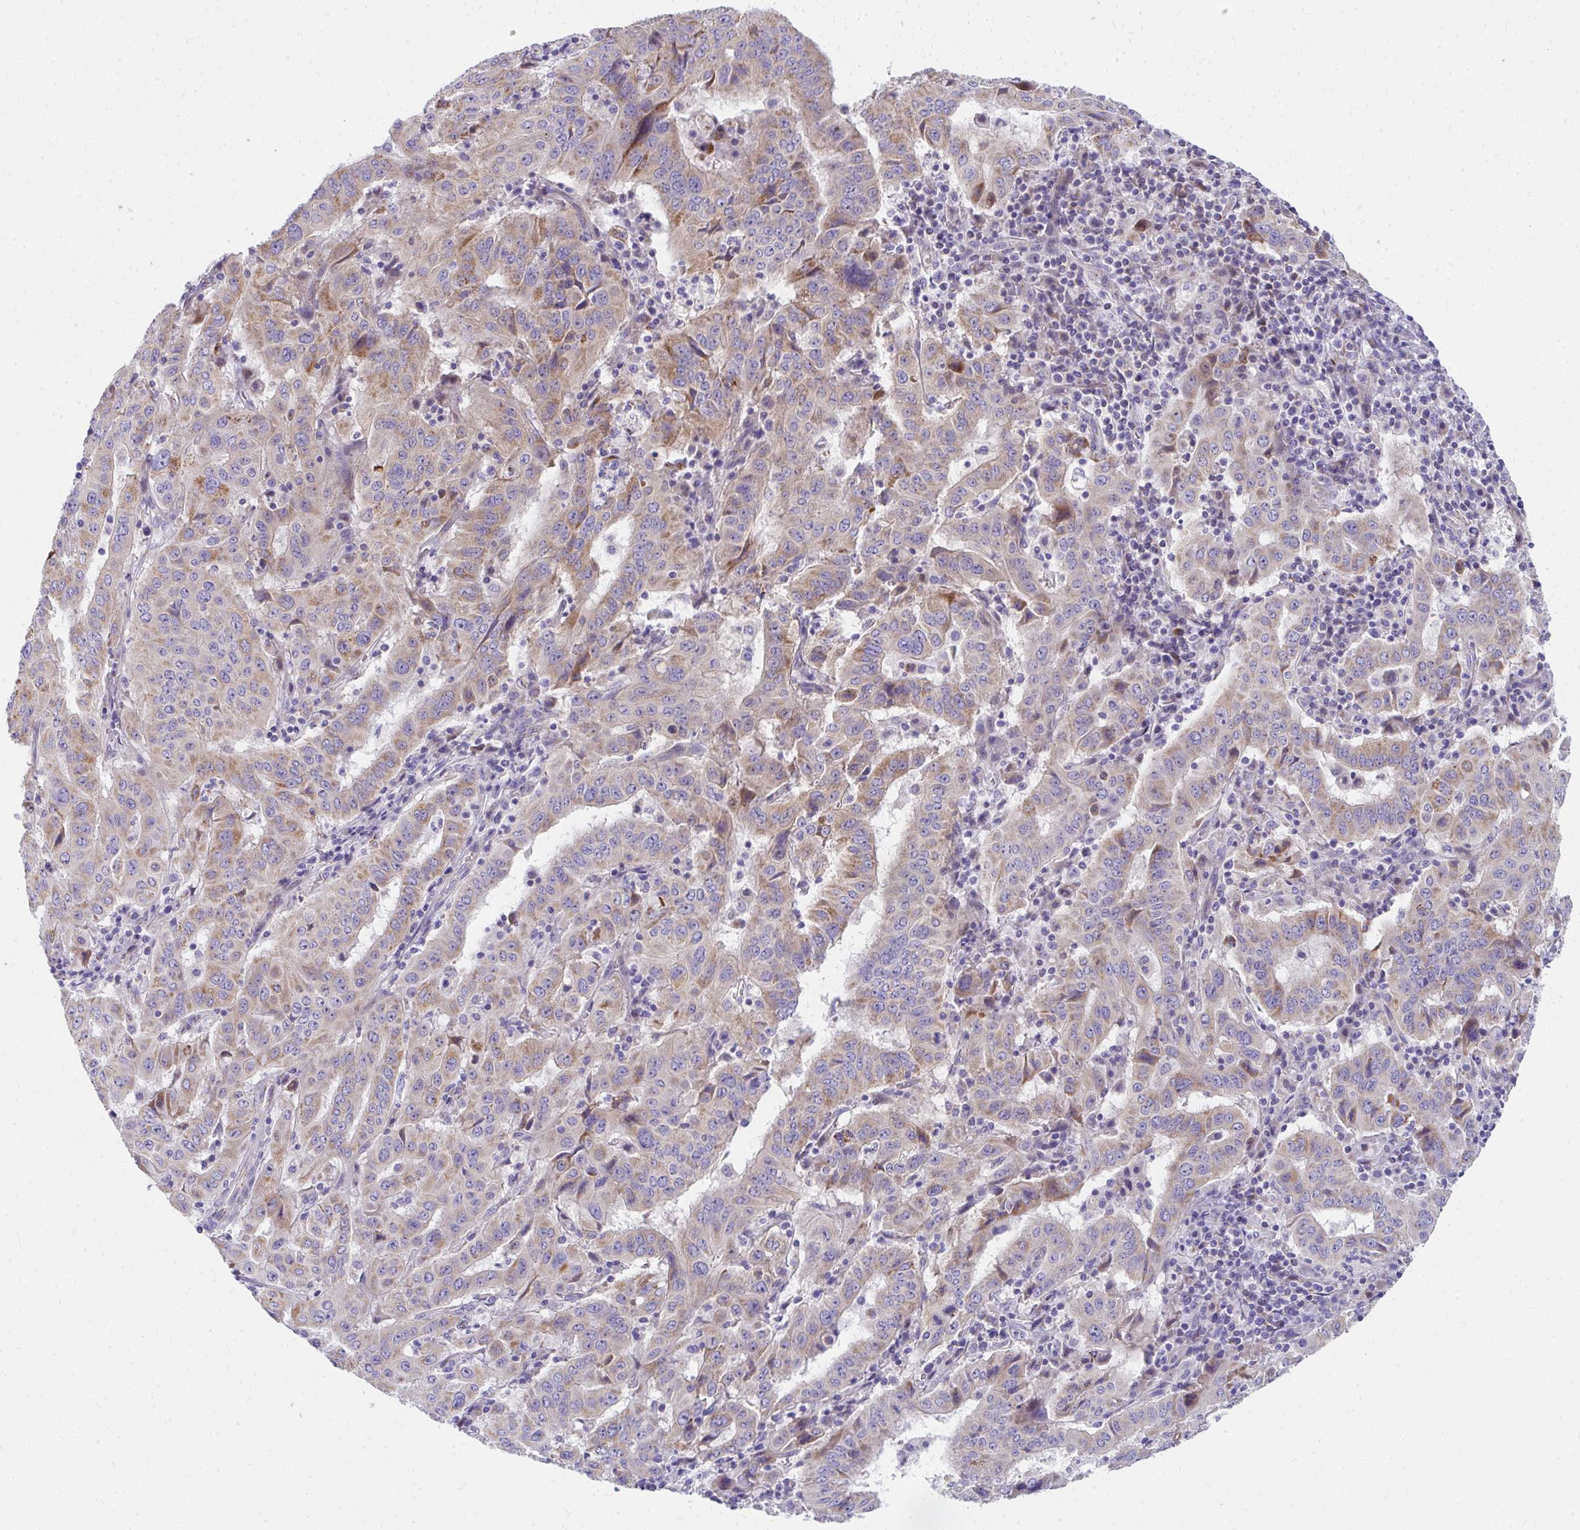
{"staining": {"intensity": "moderate", "quantity": "25%-75%", "location": "cytoplasmic/membranous"}, "tissue": "pancreatic cancer", "cell_type": "Tumor cells", "image_type": "cancer", "snomed": [{"axis": "morphology", "description": "Adenocarcinoma, NOS"}, {"axis": "topography", "description": "Pancreas"}], "caption": "Human pancreatic cancer stained with a protein marker reveals moderate staining in tumor cells.", "gene": "IL37", "patient": {"sex": "male", "age": 63}}